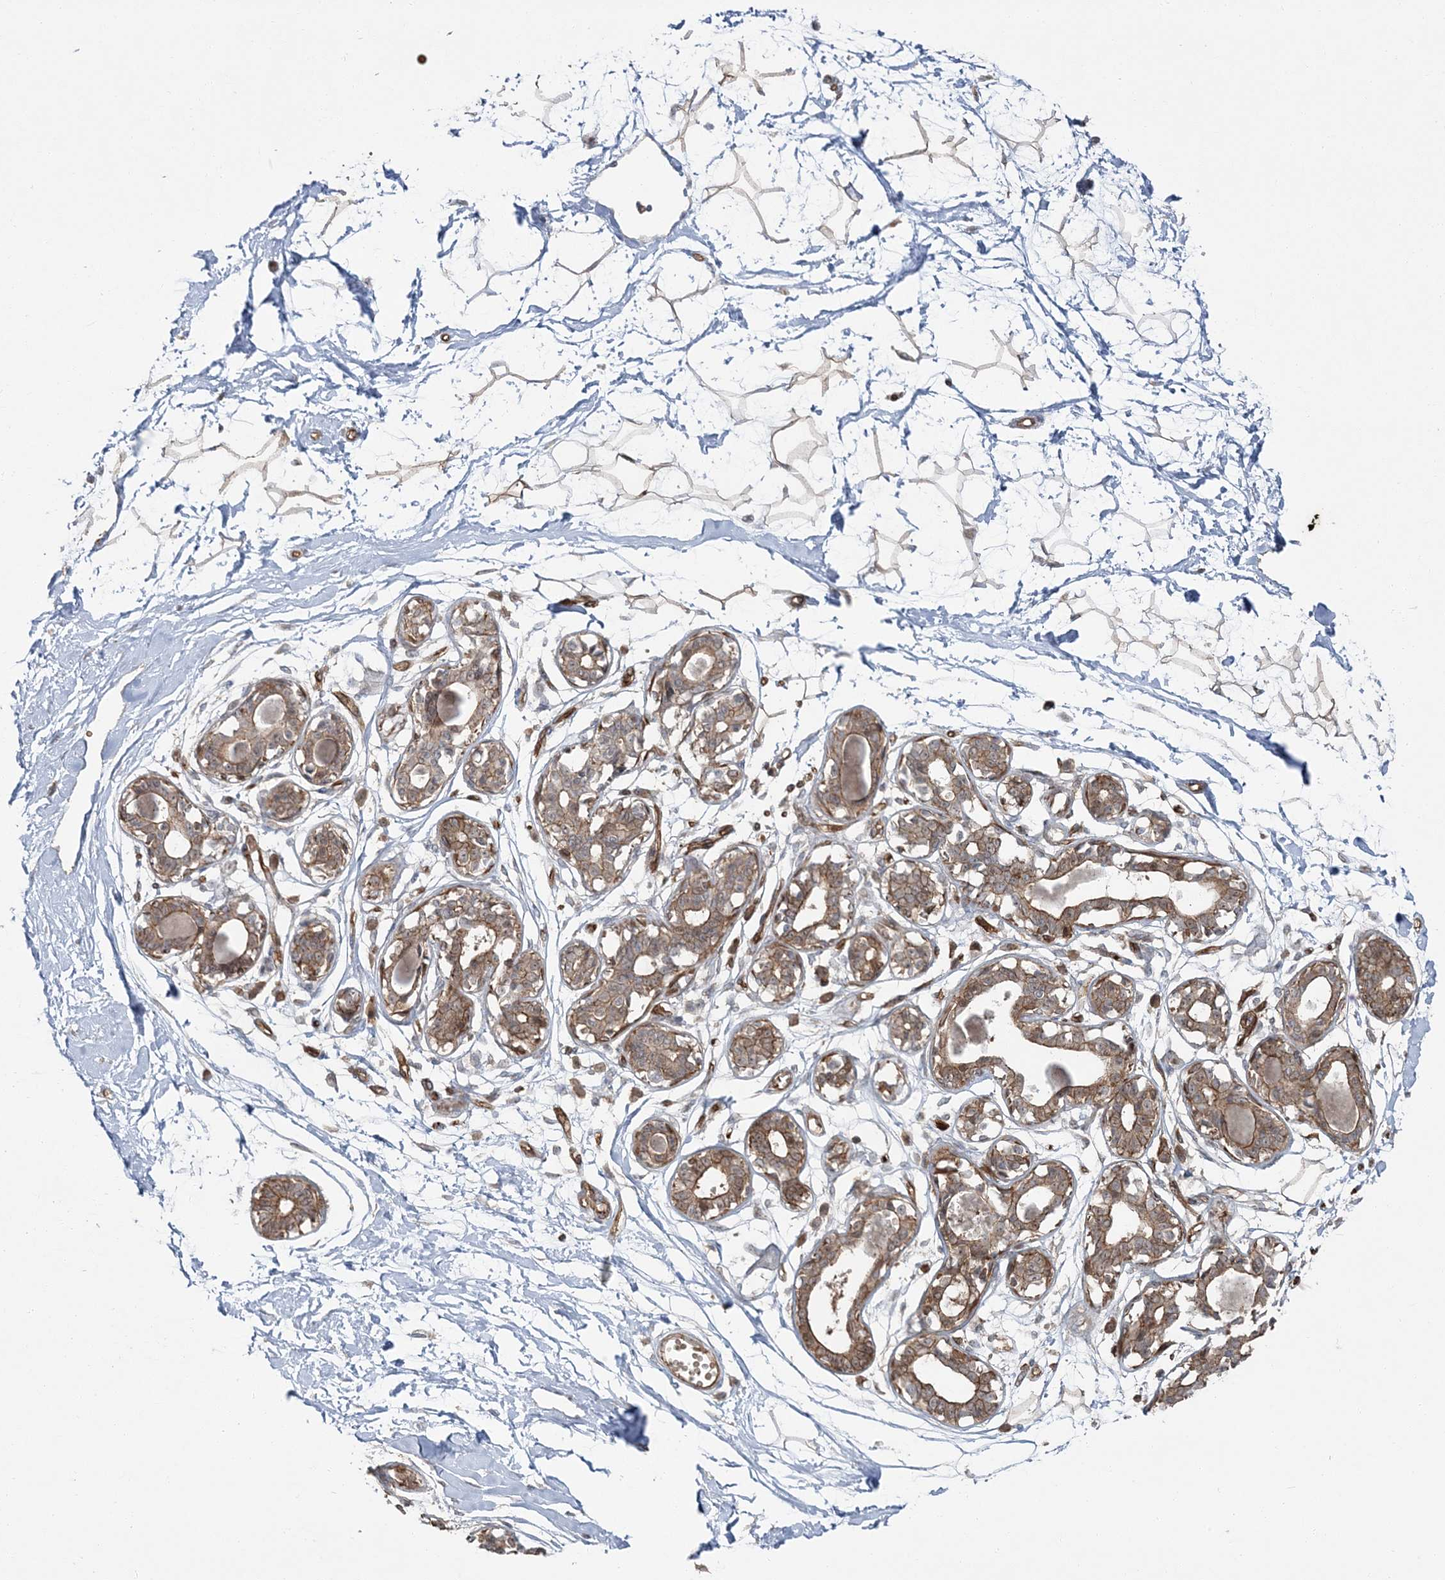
{"staining": {"intensity": "weak", "quantity": "25%-75%", "location": "cytoplasmic/membranous"}, "tissue": "breast", "cell_type": "Adipocytes", "image_type": "normal", "snomed": [{"axis": "morphology", "description": "Normal tissue, NOS"}, {"axis": "topography", "description": "Breast"}], "caption": "The micrograph shows staining of benign breast, revealing weak cytoplasmic/membranous protein positivity (brown color) within adipocytes.", "gene": "RGCC", "patient": {"sex": "female", "age": 45}}